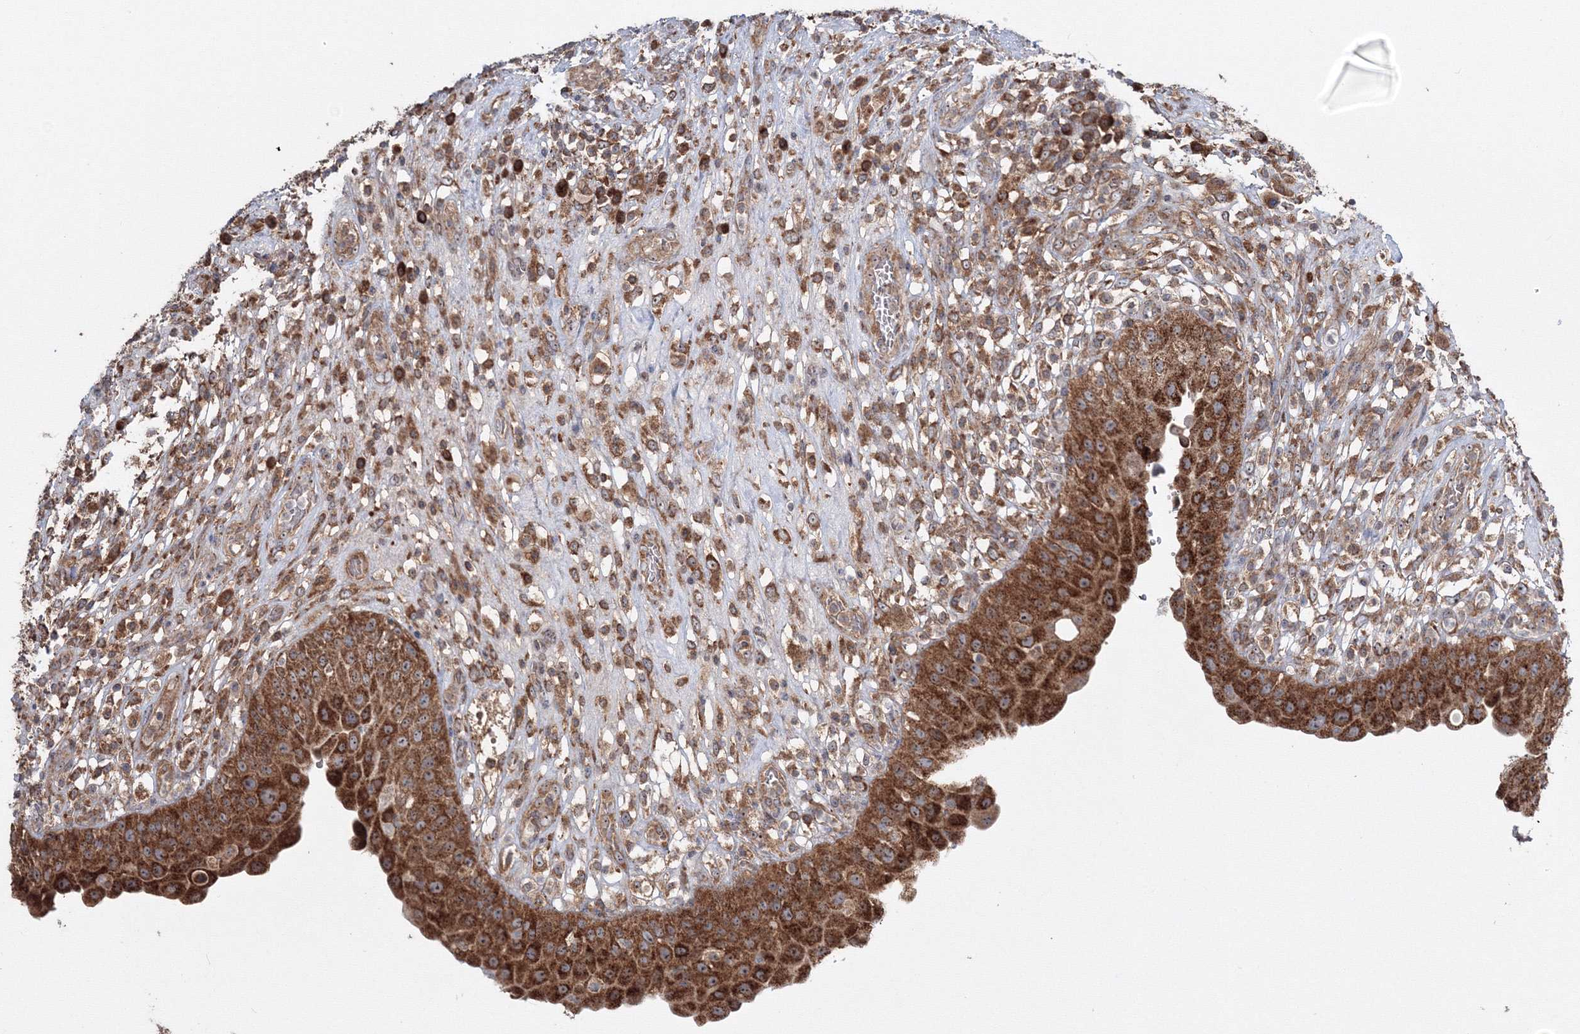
{"staining": {"intensity": "strong", "quantity": ">75%", "location": "cytoplasmic/membranous"}, "tissue": "urinary bladder", "cell_type": "Urothelial cells", "image_type": "normal", "snomed": [{"axis": "morphology", "description": "Normal tissue, NOS"}, {"axis": "topography", "description": "Urinary bladder"}], "caption": "A micrograph of urinary bladder stained for a protein exhibits strong cytoplasmic/membranous brown staining in urothelial cells.", "gene": "PEX13", "patient": {"sex": "female", "age": 62}}